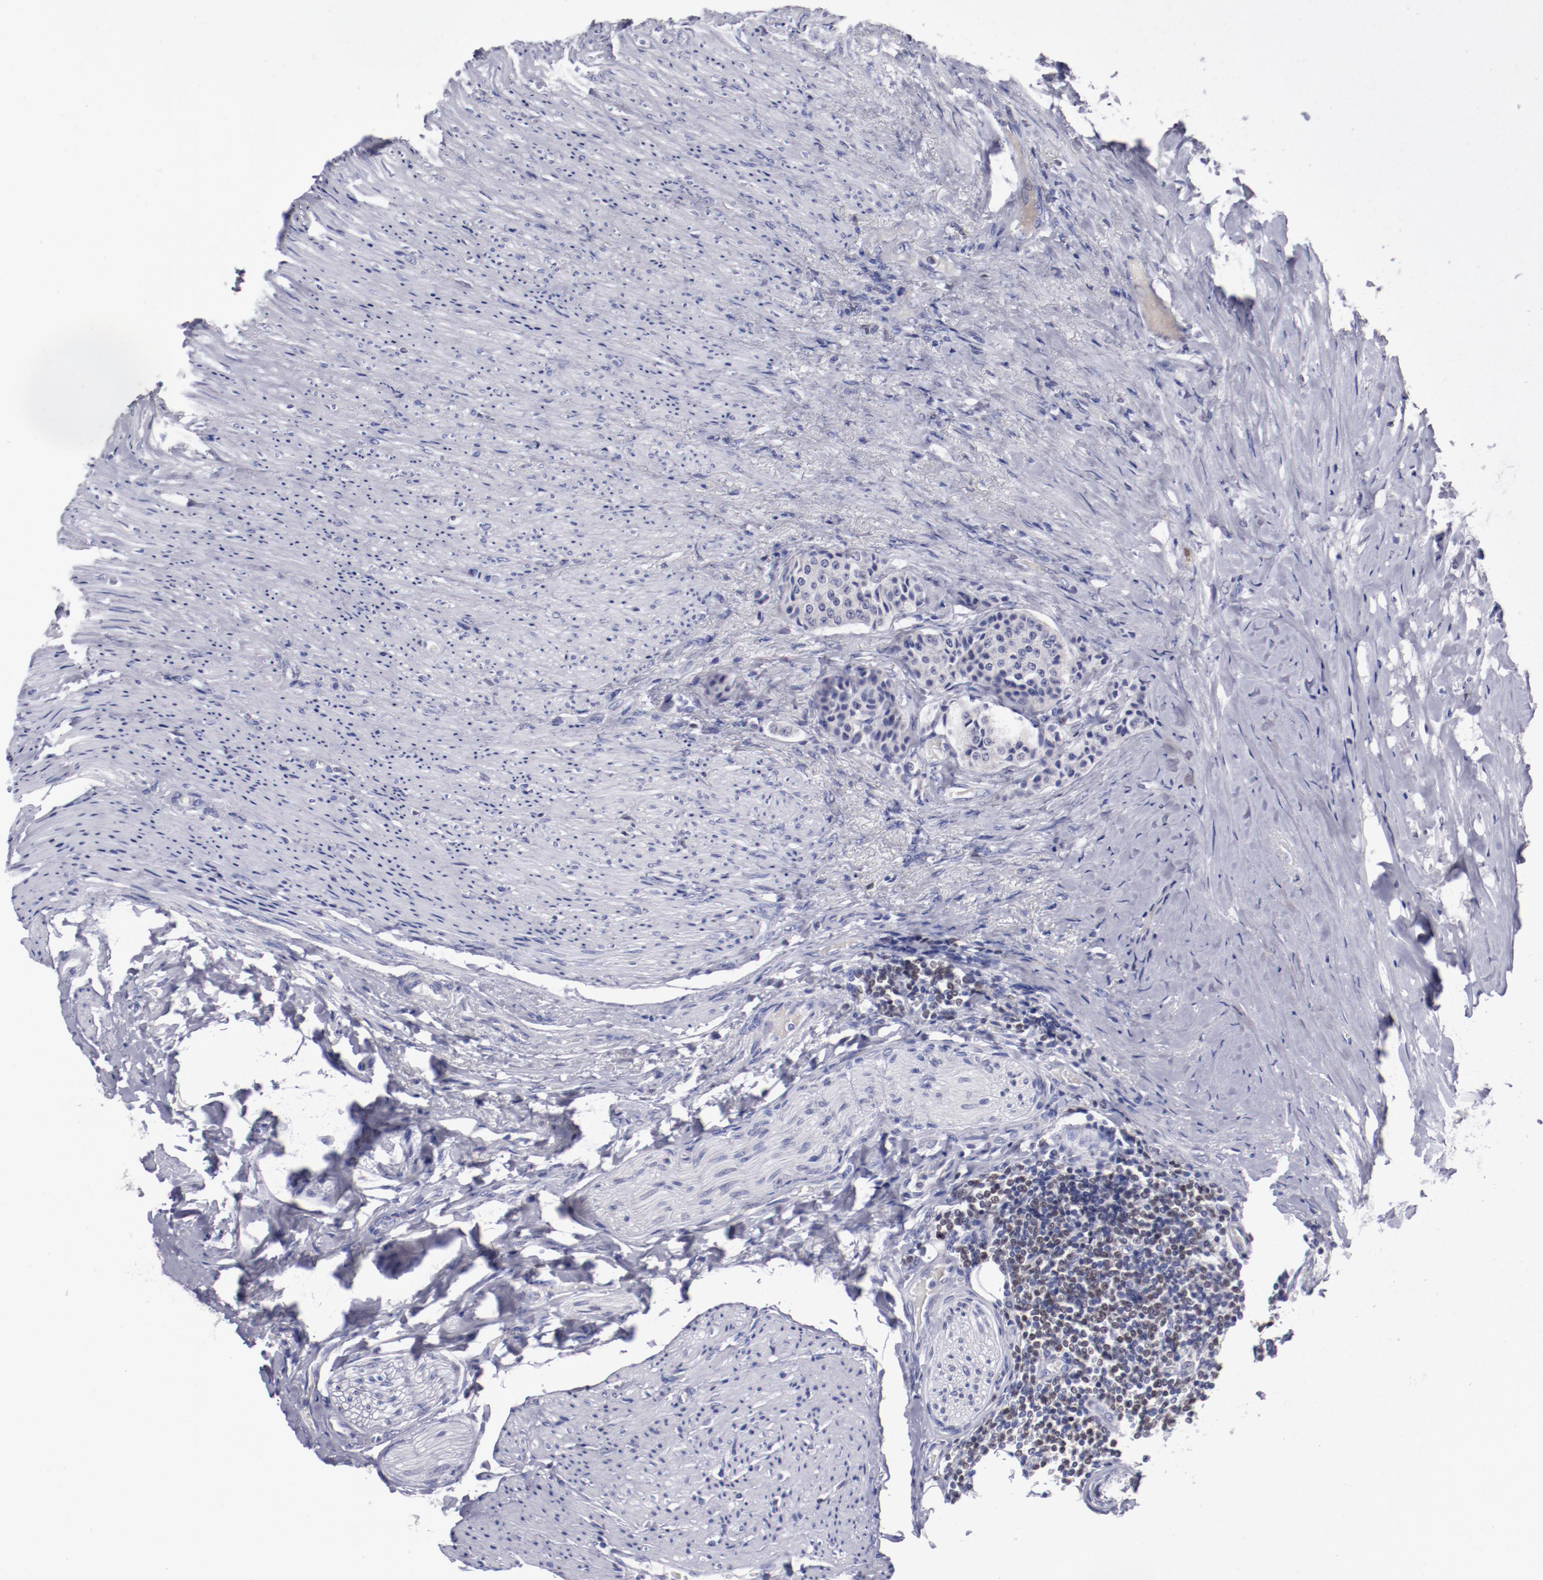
{"staining": {"intensity": "negative", "quantity": "none", "location": "none"}, "tissue": "carcinoid", "cell_type": "Tumor cells", "image_type": "cancer", "snomed": [{"axis": "morphology", "description": "Carcinoid, malignant, NOS"}, {"axis": "topography", "description": "Colon"}], "caption": "DAB immunohistochemical staining of carcinoid (malignant) demonstrates no significant positivity in tumor cells. Nuclei are stained in blue.", "gene": "IRF8", "patient": {"sex": "female", "age": 61}}